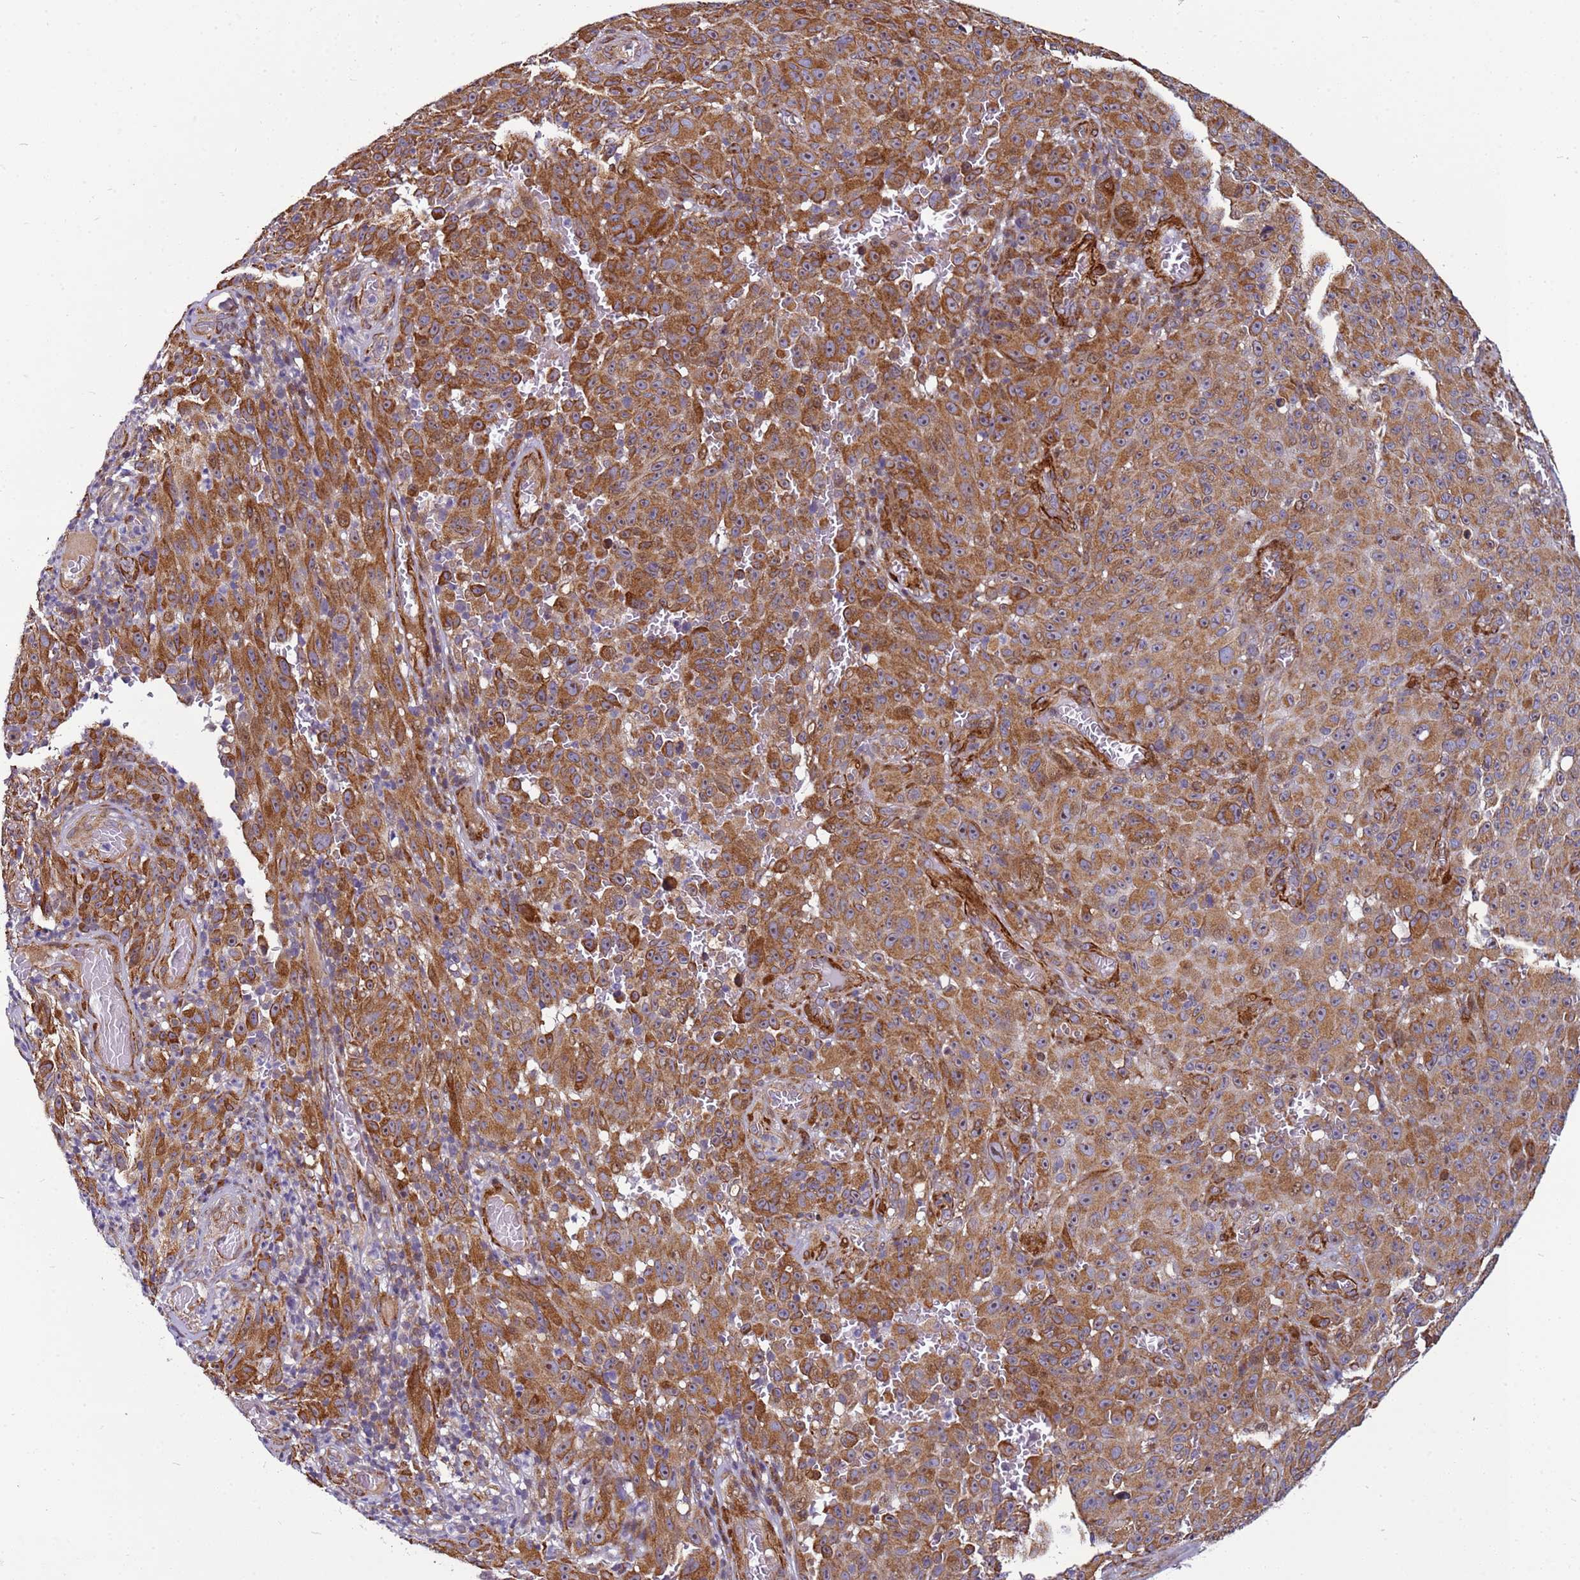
{"staining": {"intensity": "moderate", "quantity": ">75%", "location": "cytoplasmic/membranous"}, "tissue": "melanoma", "cell_type": "Tumor cells", "image_type": "cancer", "snomed": [{"axis": "morphology", "description": "Malignant melanoma, NOS"}, {"axis": "topography", "description": "Skin"}], "caption": "Tumor cells show medium levels of moderate cytoplasmic/membranous expression in approximately >75% of cells in melanoma.", "gene": "MCRIP1", "patient": {"sex": "female", "age": 82}}